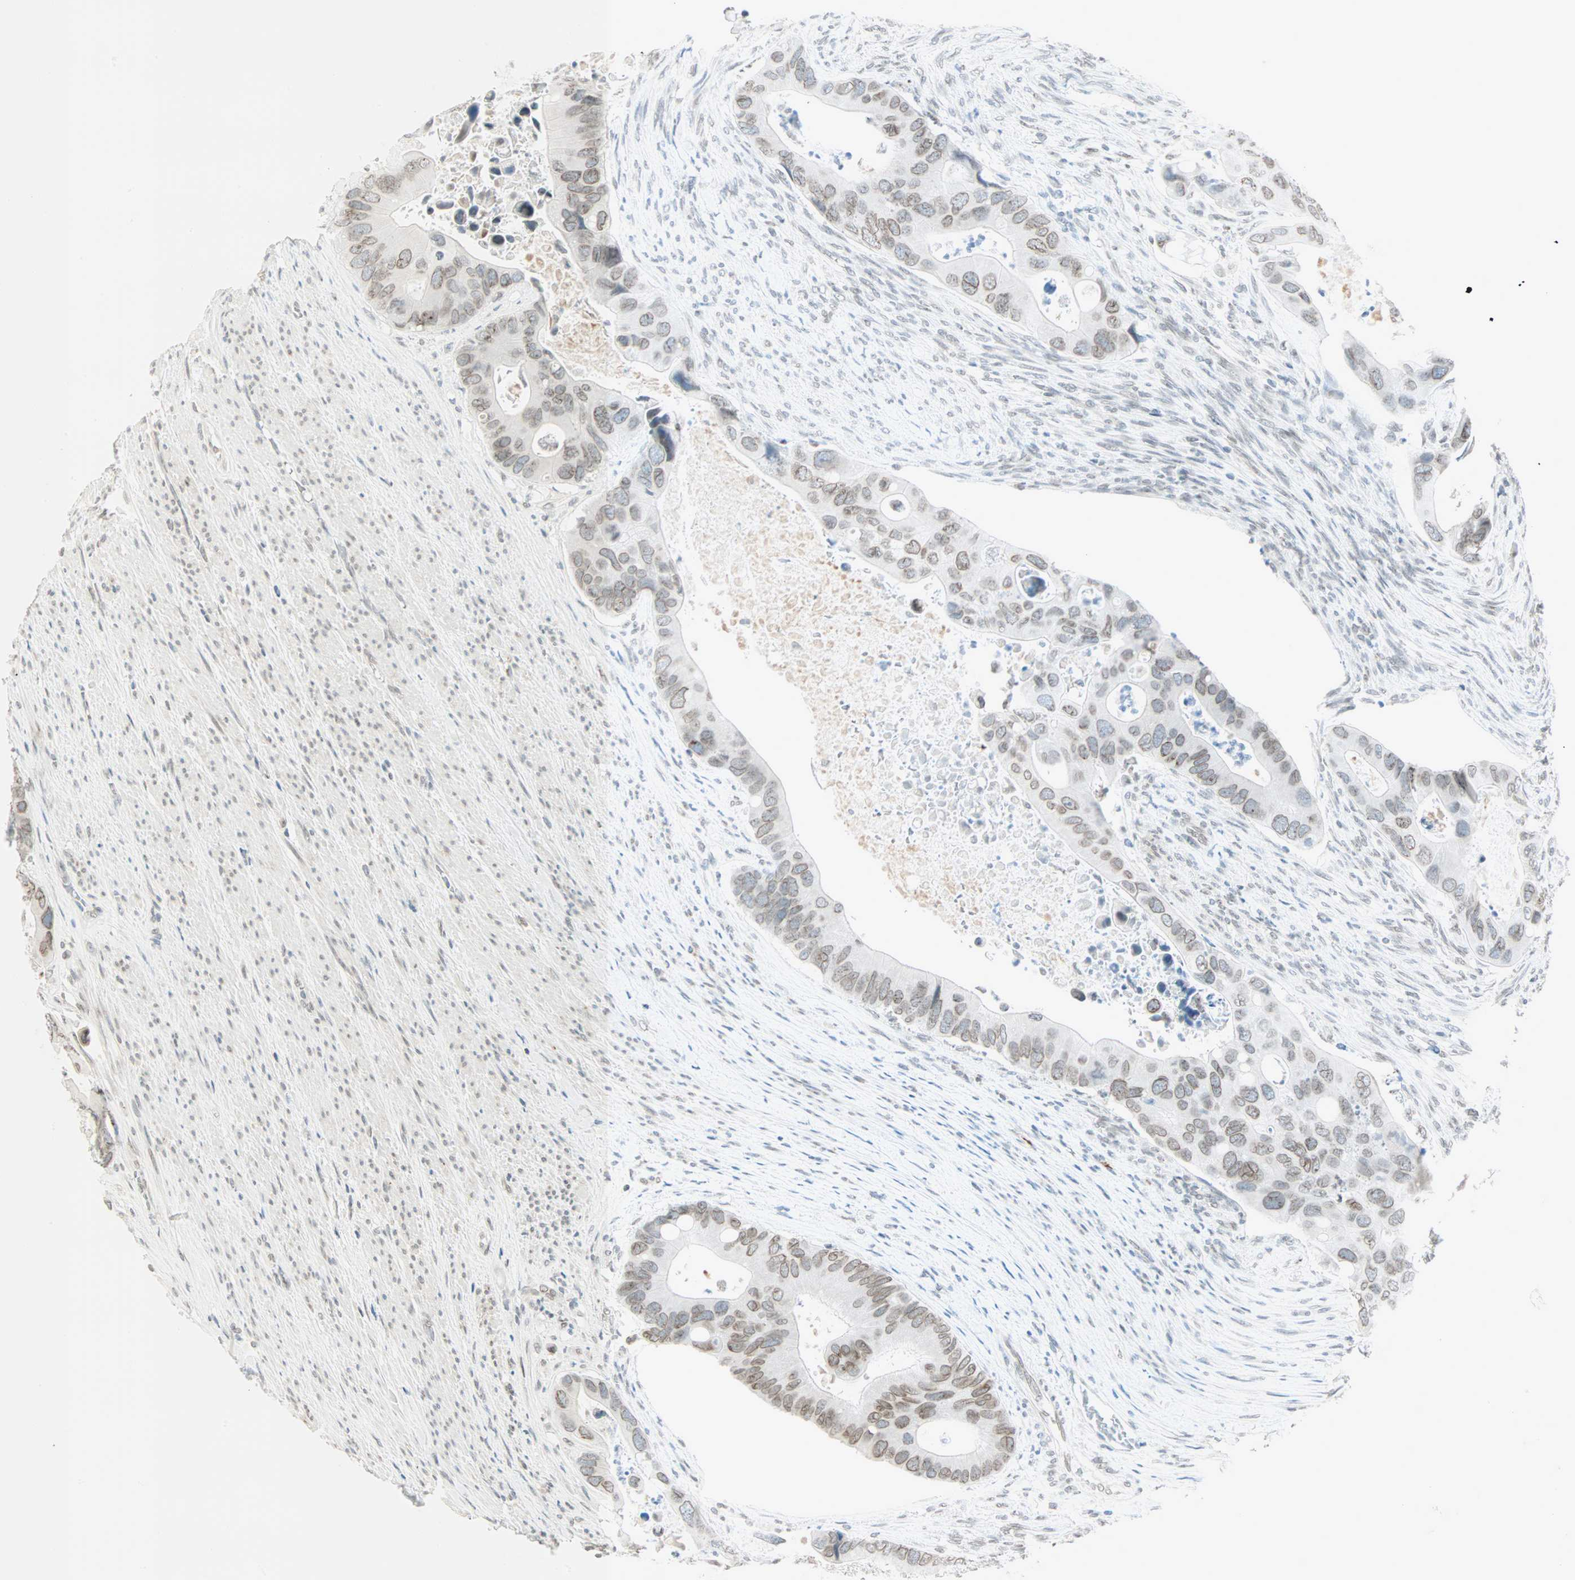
{"staining": {"intensity": "weak", "quantity": ">75%", "location": "cytoplasmic/membranous,nuclear"}, "tissue": "colorectal cancer", "cell_type": "Tumor cells", "image_type": "cancer", "snomed": [{"axis": "morphology", "description": "Adenocarcinoma, NOS"}, {"axis": "topography", "description": "Rectum"}], "caption": "Colorectal cancer stained with a brown dye reveals weak cytoplasmic/membranous and nuclear positive expression in about >75% of tumor cells.", "gene": "BCAN", "patient": {"sex": "female", "age": 57}}